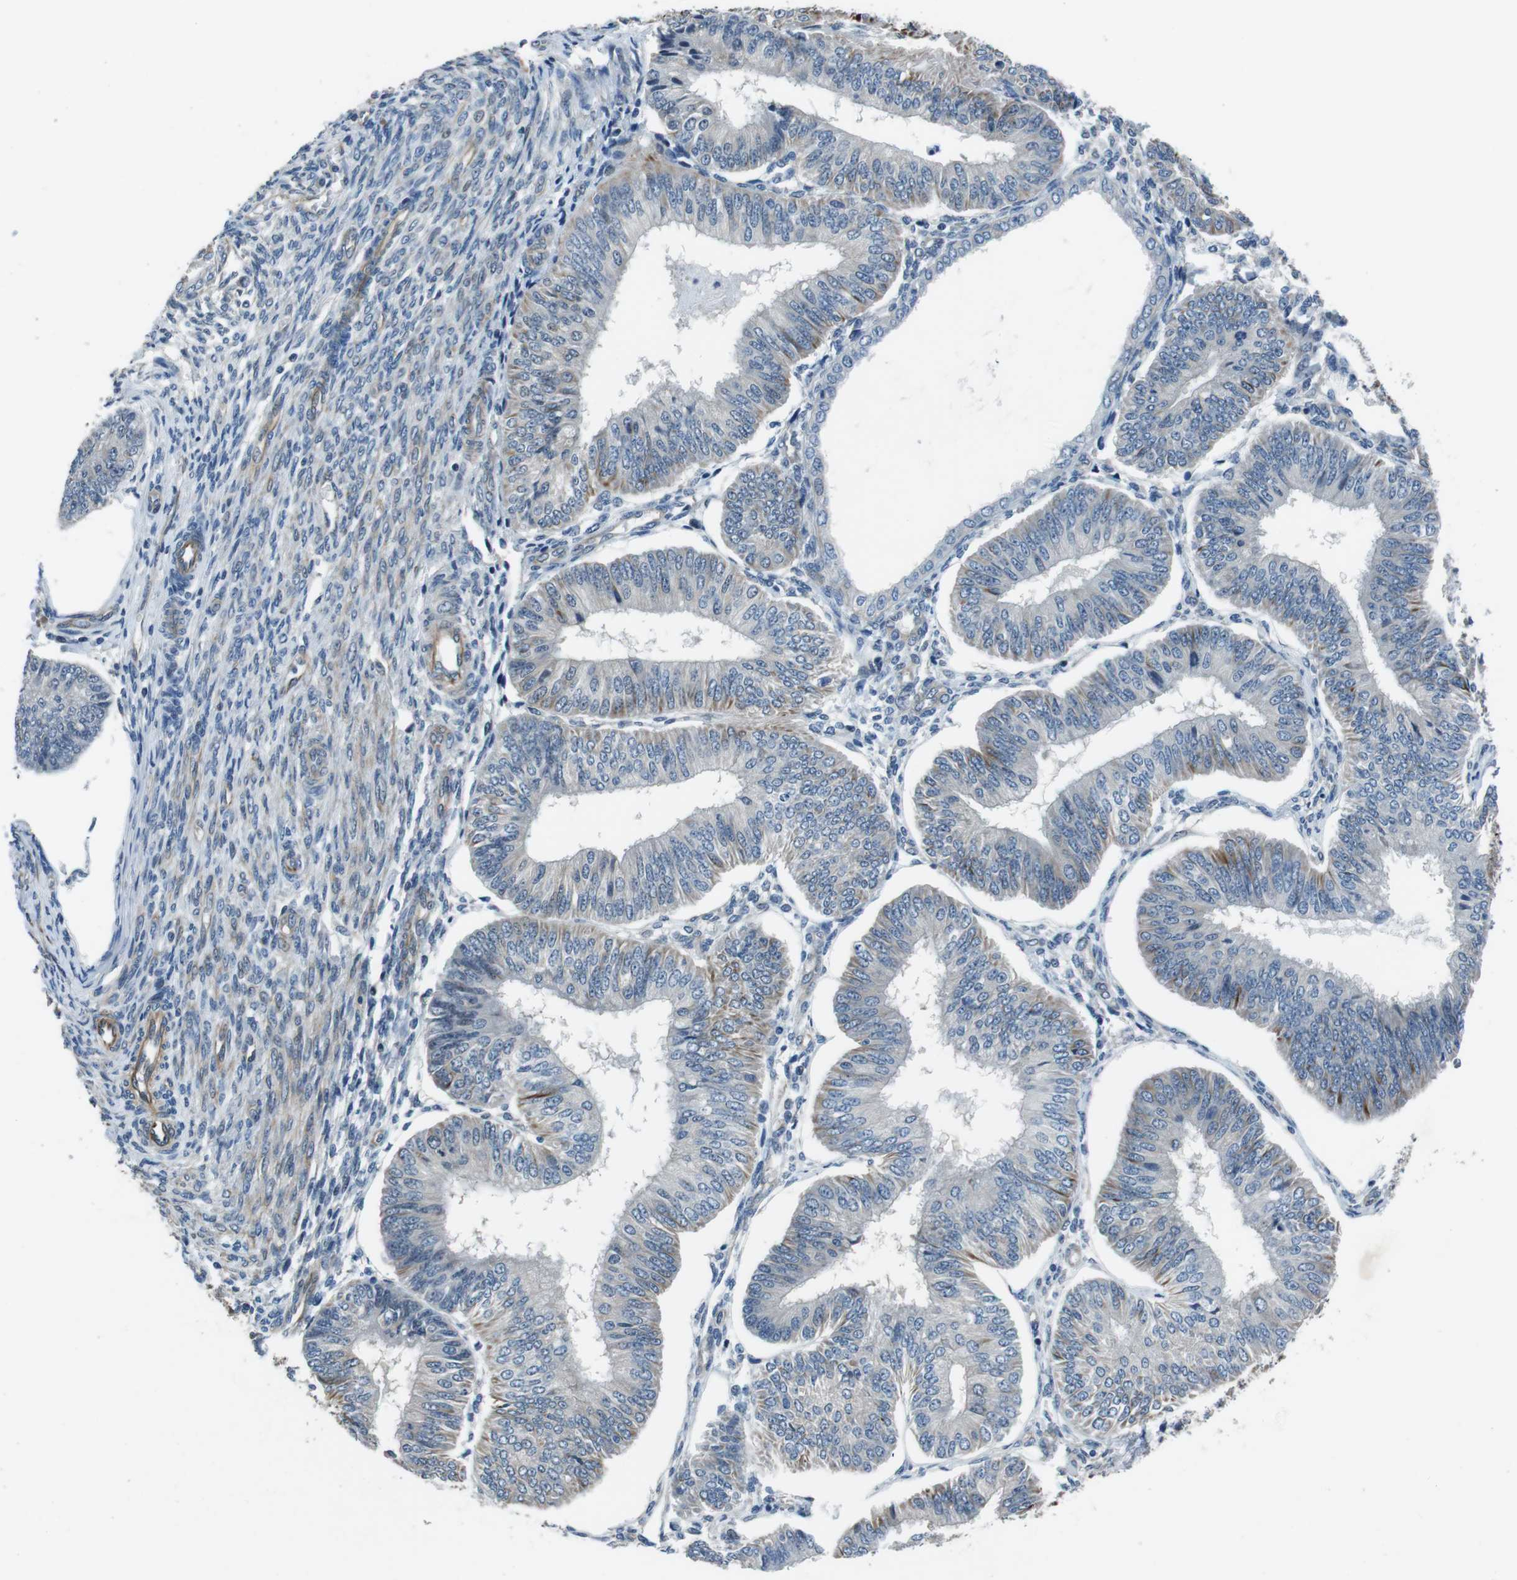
{"staining": {"intensity": "weak", "quantity": "<25%", "location": "cytoplasmic/membranous"}, "tissue": "endometrial cancer", "cell_type": "Tumor cells", "image_type": "cancer", "snomed": [{"axis": "morphology", "description": "Adenocarcinoma, NOS"}, {"axis": "topography", "description": "Endometrium"}], "caption": "This is a micrograph of IHC staining of endometrial cancer (adenocarcinoma), which shows no positivity in tumor cells.", "gene": "LRRC49", "patient": {"sex": "female", "age": 58}}